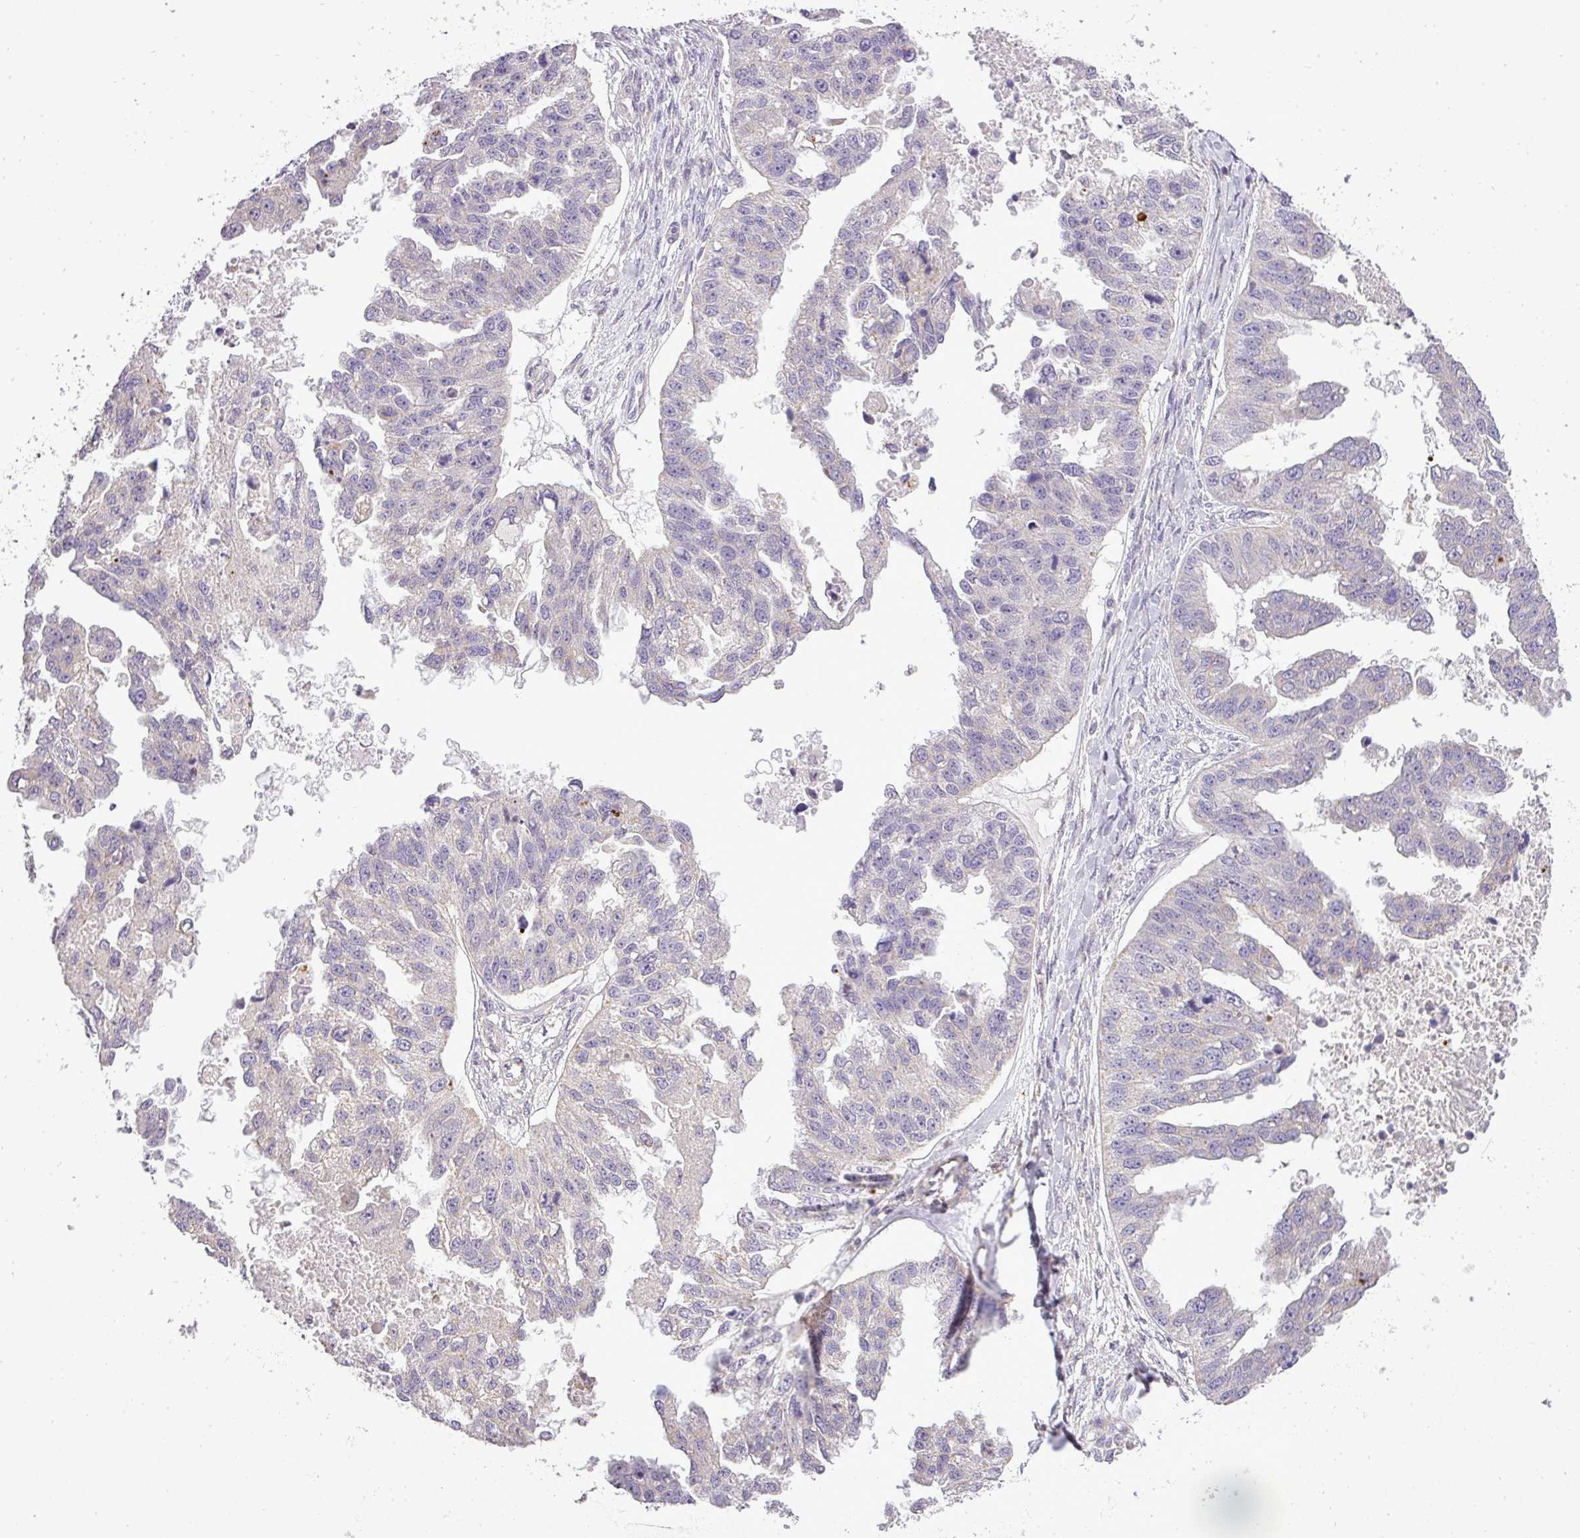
{"staining": {"intensity": "negative", "quantity": "none", "location": "none"}, "tissue": "ovarian cancer", "cell_type": "Tumor cells", "image_type": "cancer", "snomed": [{"axis": "morphology", "description": "Cystadenocarcinoma, serous, NOS"}, {"axis": "topography", "description": "Ovary"}], "caption": "IHC photomicrograph of human ovarian serous cystadenocarcinoma stained for a protein (brown), which demonstrates no expression in tumor cells.", "gene": "ZDHHC1", "patient": {"sex": "female", "age": 58}}